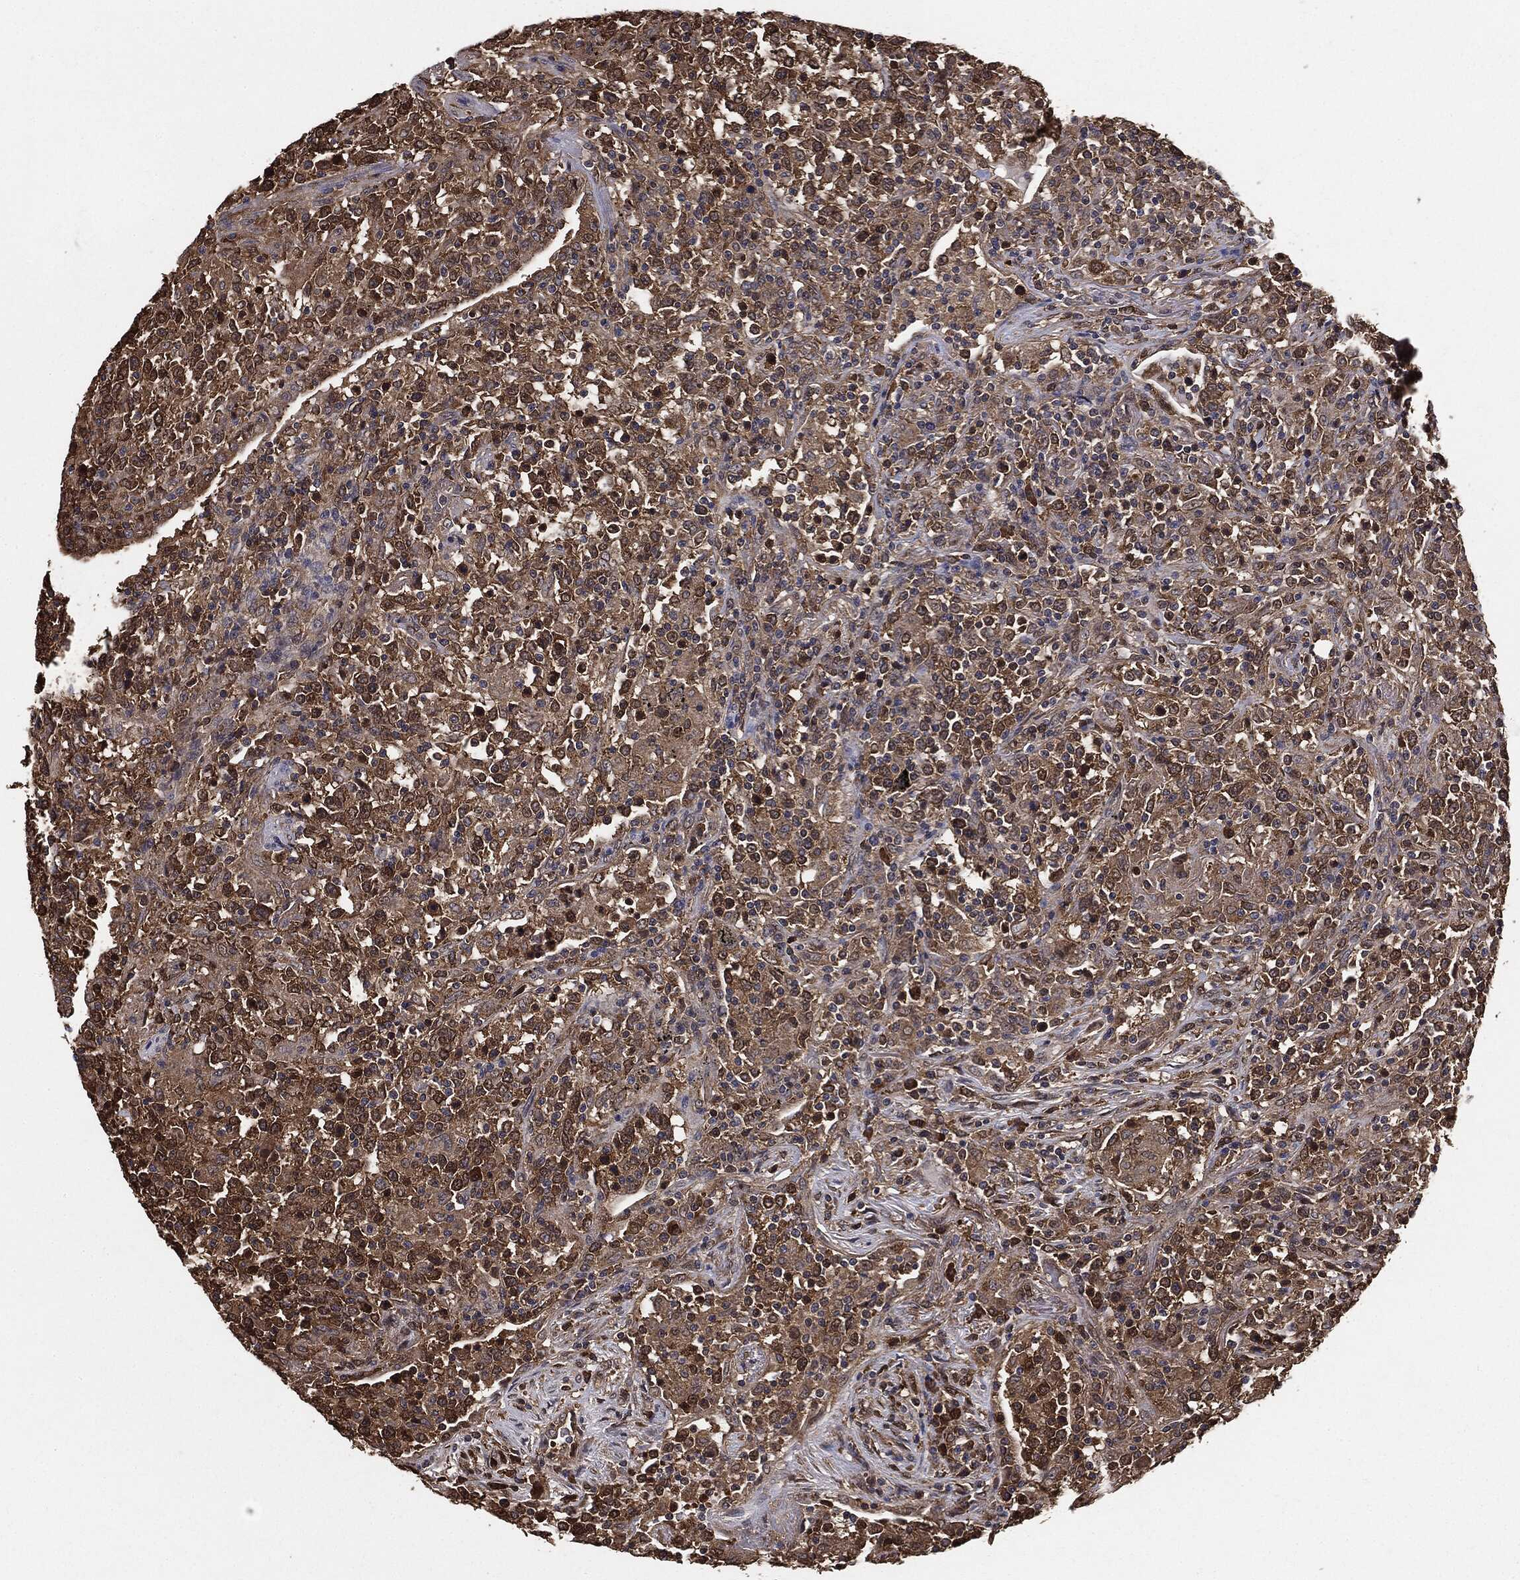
{"staining": {"intensity": "strong", "quantity": ">75%", "location": "cytoplasmic/membranous"}, "tissue": "lymphoma", "cell_type": "Tumor cells", "image_type": "cancer", "snomed": [{"axis": "morphology", "description": "Malignant lymphoma, non-Hodgkin's type, High grade"}, {"axis": "topography", "description": "Lung"}], "caption": "Lymphoma stained for a protein reveals strong cytoplasmic/membranous positivity in tumor cells.", "gene": "NME1", "patient": {"sex": "male", "age": 79}}